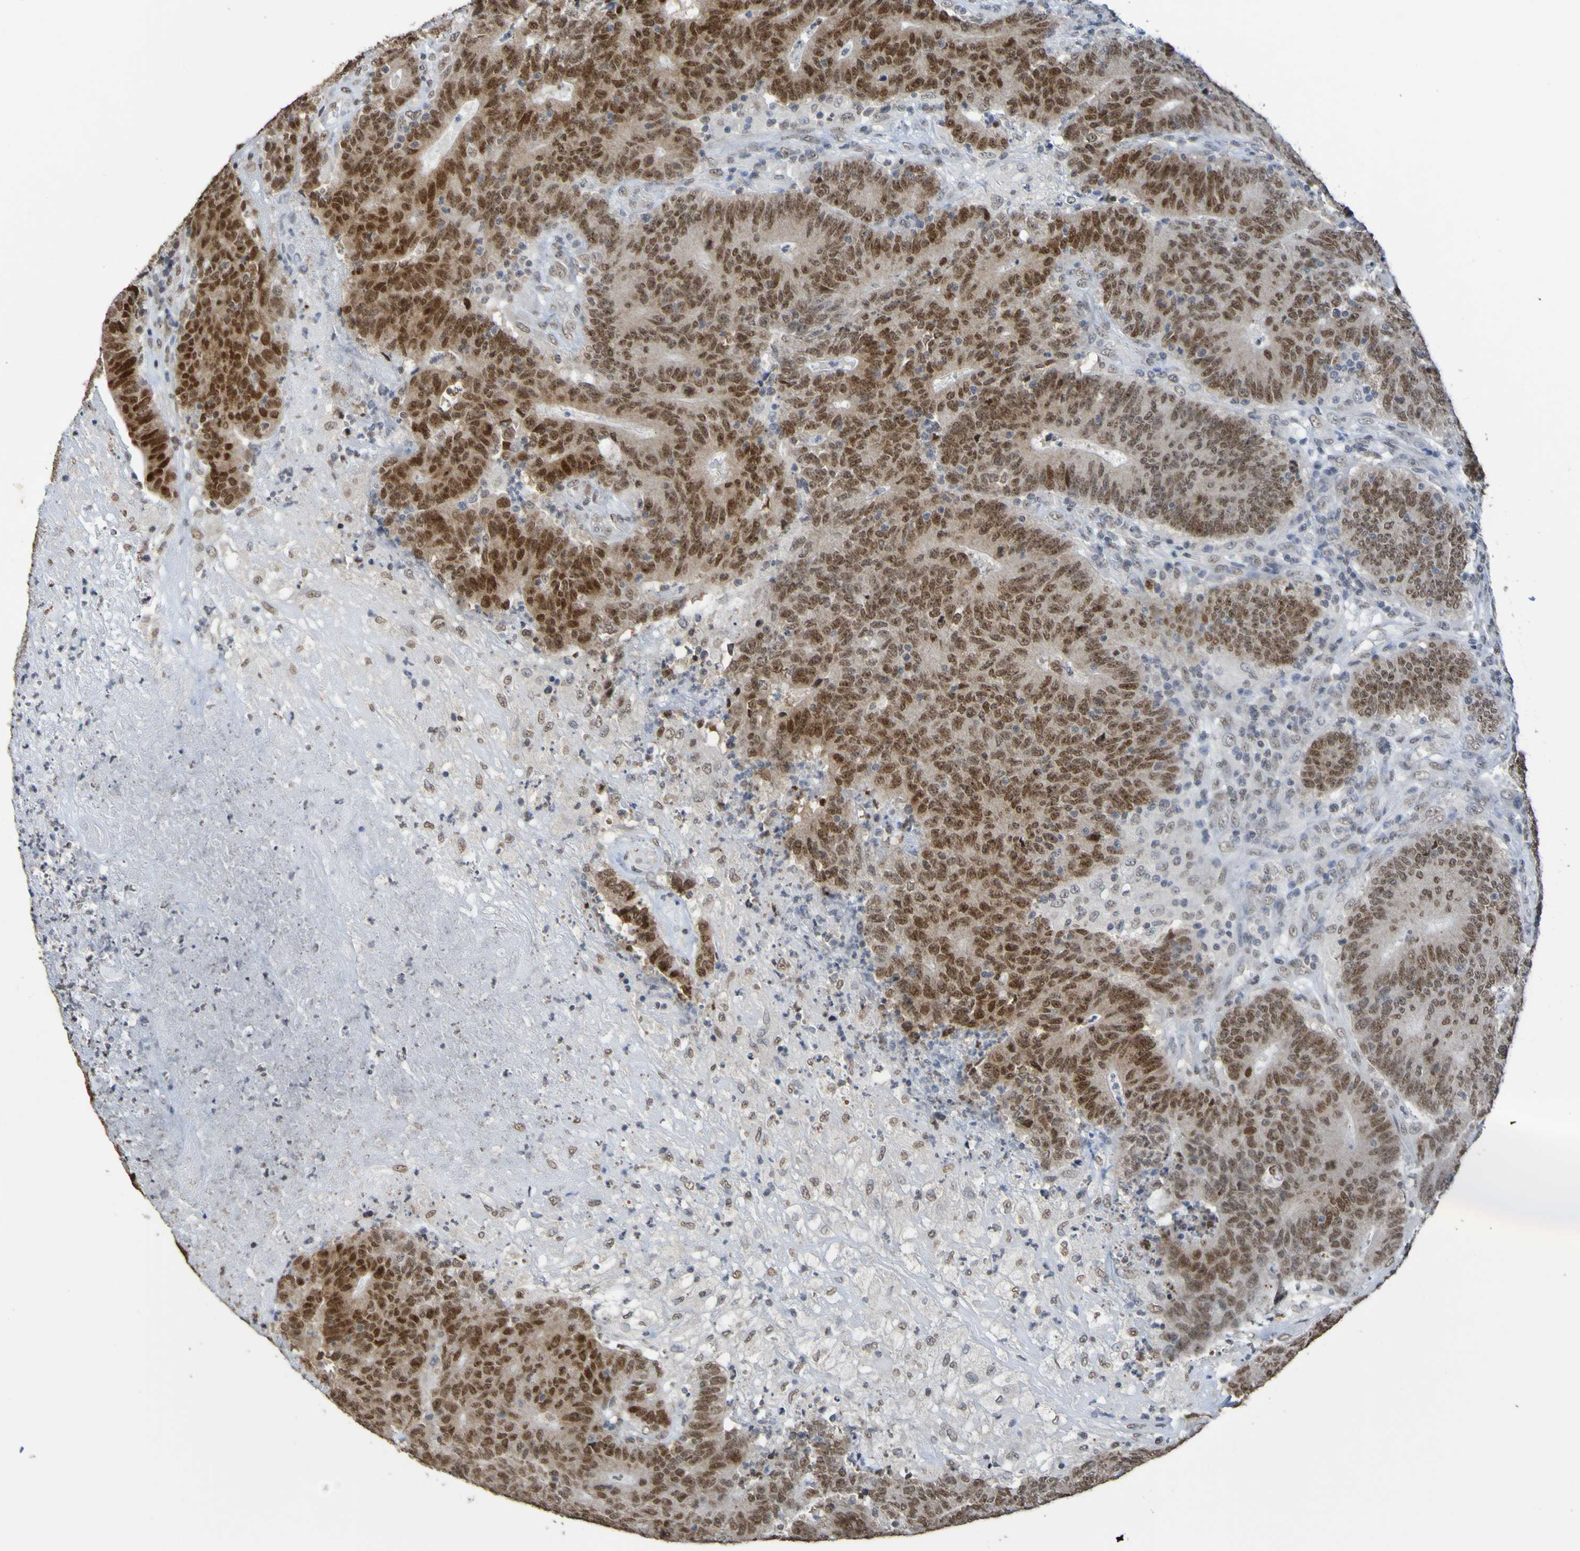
{"staining": {"intensity": "moderate", "quantity": ">75%", "location": "nuclear"}, "tissue": "colorectal cancer", "cell_type": "Tumor cells", "image_type": "cancer", "snomed": [{"axis": "morphology", "description": "Normal tissue, NOS"}, {"axis": "morphology", "description": "Adenocarcinoma, NOS"}, {"axis": "topography", "description": "Colon"}], "caption": "This is an image of immunohistochemistry staining of colorectal adenocarcinoma, which shows moderate staining in the nuclear of tumor cells.", "gene": "ALKBH2", "patient": {"sex": "female", "age": 75}}